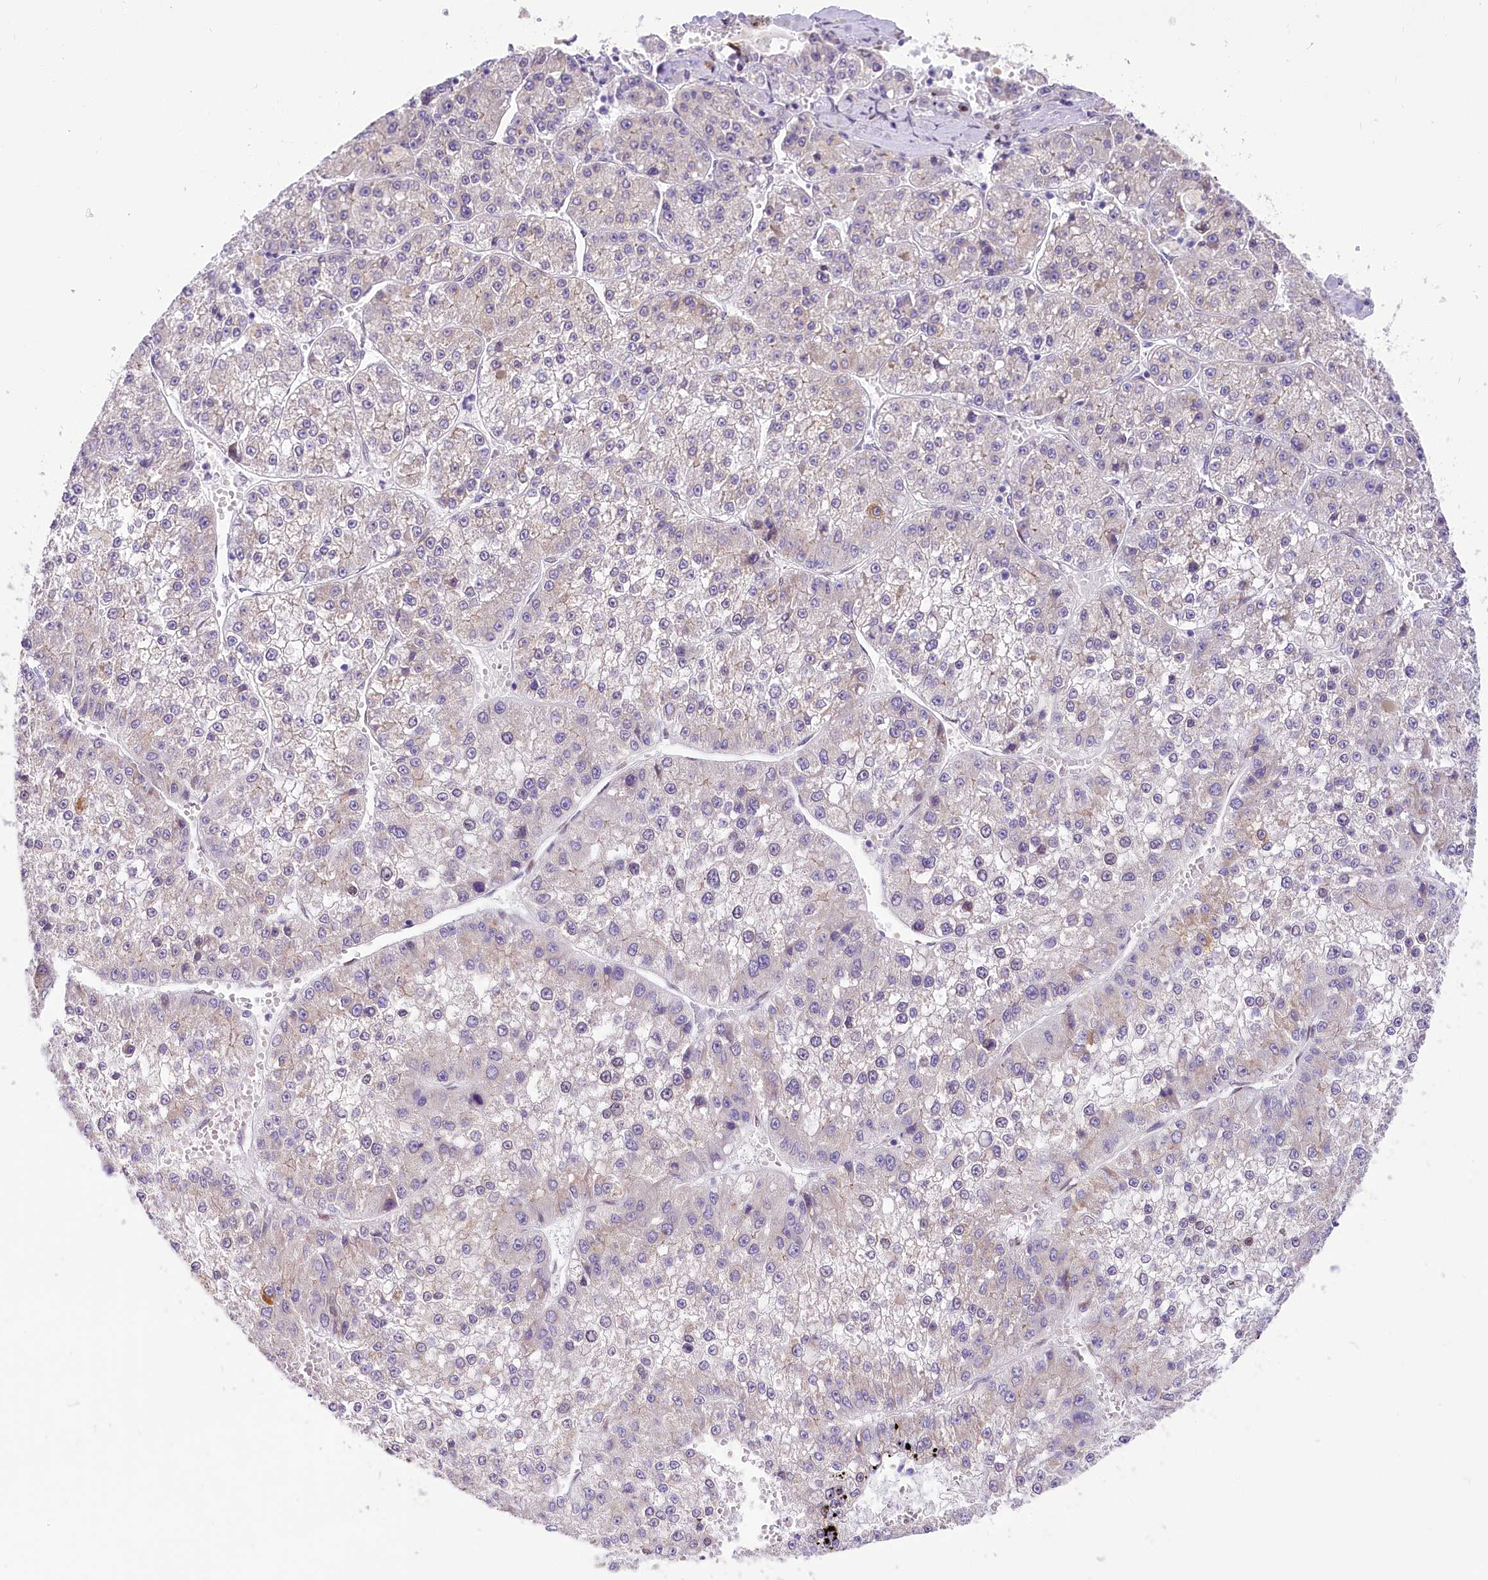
{"staining": {"intensity": "negative", "quantity": "none", "location": "none"}, "tissue": "liver cancer", "cell_type": "Tumor cells", "image_type": "cancer", "snomed": [{"axis": "morphology", "description": "Carcinoma, Hepatocellular, NOS"}, {"axis": "topography", "description": "Liver"}], "caption": "DAB (3,3'-diaminobenzidine) immunohistochemical staining of liver cancer exhibits no significant expression in tumor cells. The staining is performed using DAB (3,3'-diaminobenzidine) brown chromogen with nuclei counter-stained in using hematoxylin.", "gene": "PPIP5K2", "patient": {"sex": "female", "age": 73}}